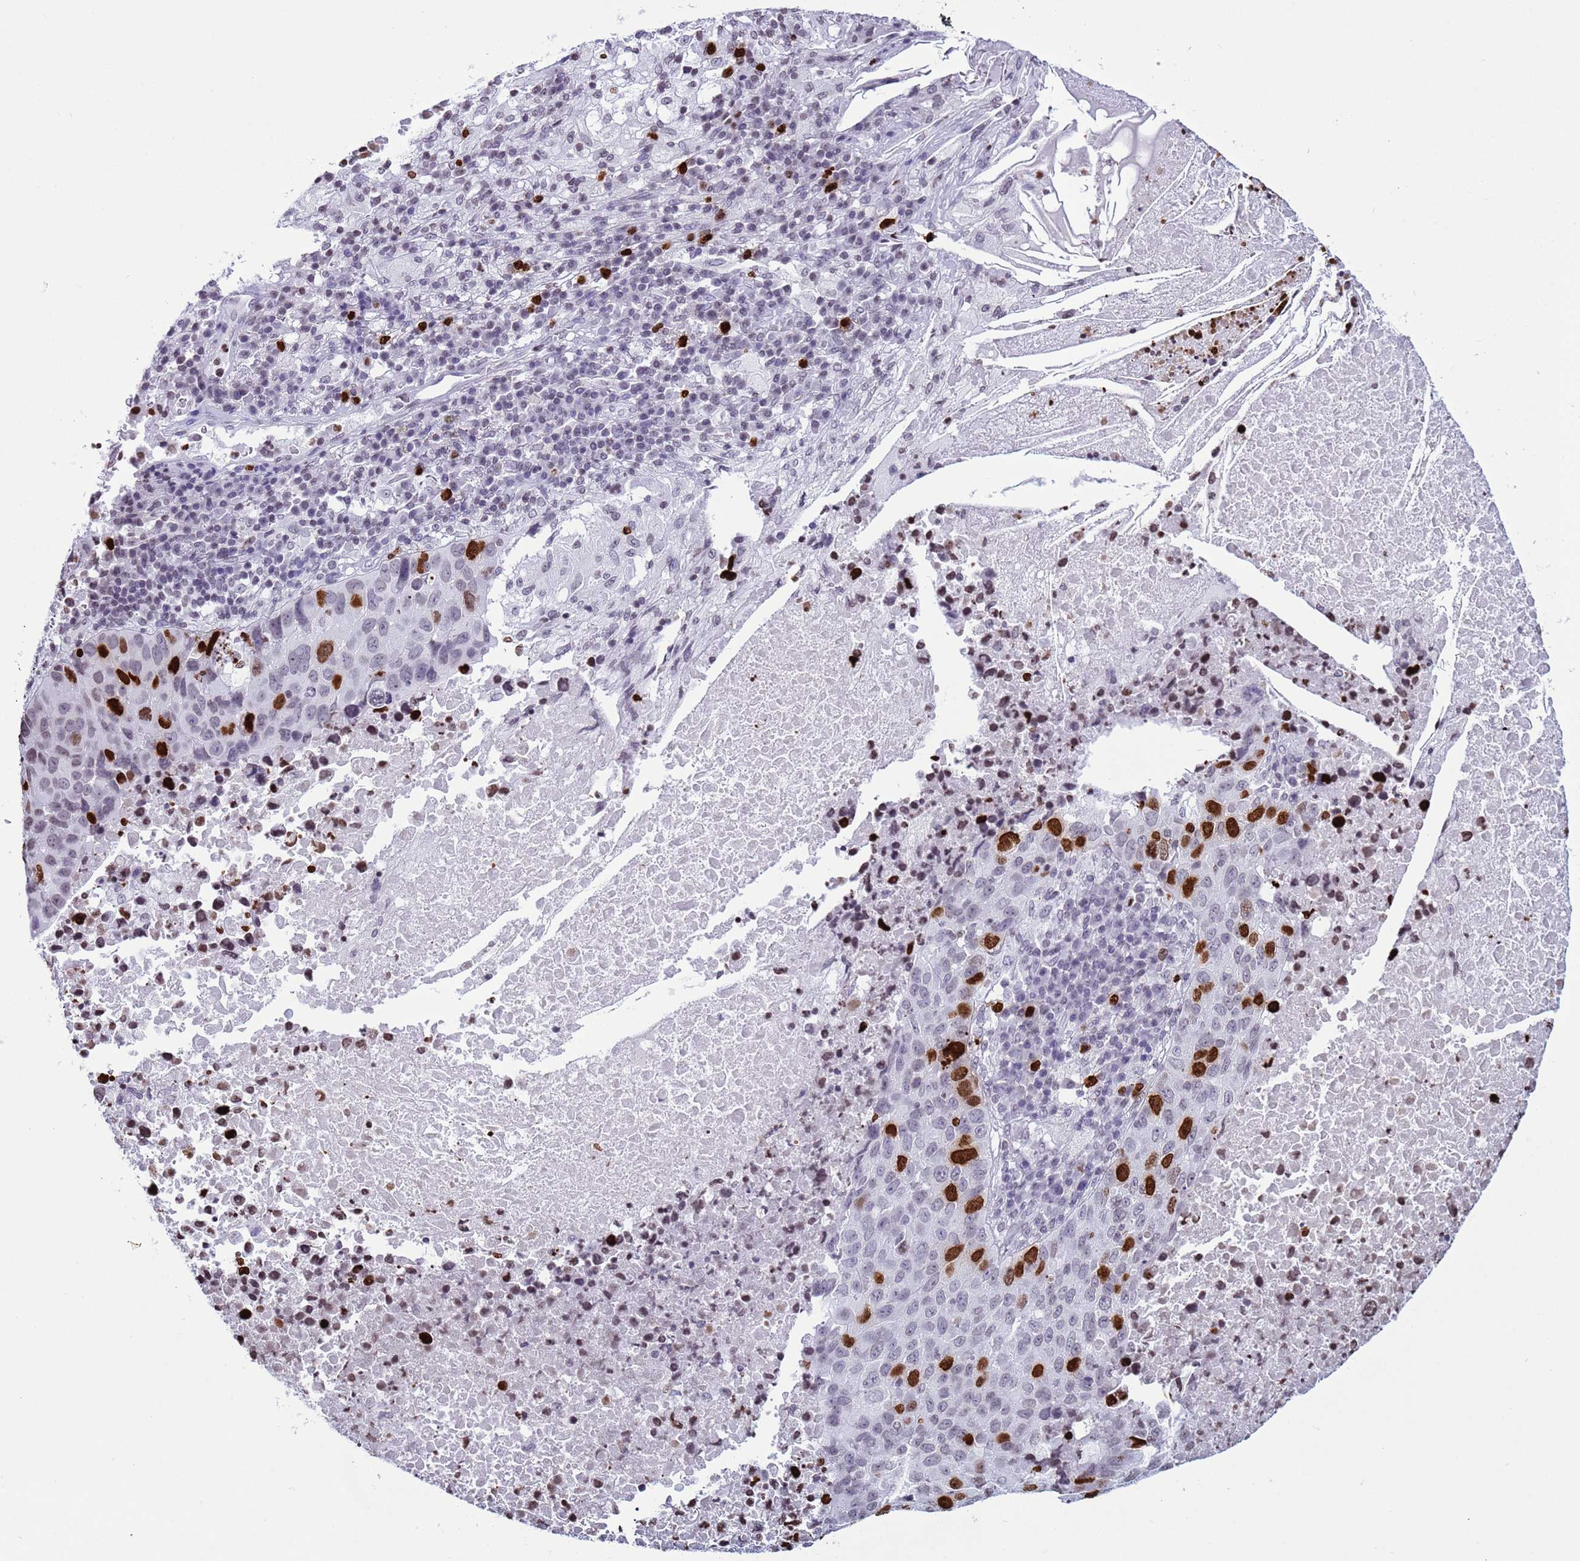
{"staining": {"intensity": "strong", "quantity": "25%-75%", "location": "nuclear"}, "tissue": "lung cancer", "cell_type": "Tumor cells", "image_type": "cancer", "snomed": [{"axis": "morphology", "description": "Squamous cell carcinoma, NOS"}, {"axis": "topography", "description": "Lung"}], "caption": "Protein expression analysis of human lung cancer reveals strong nuclear positivity in approximately 25%-75% of tumor cells.", "gene": "H4C8", "patient": {"sex": "male", "age": 73}}